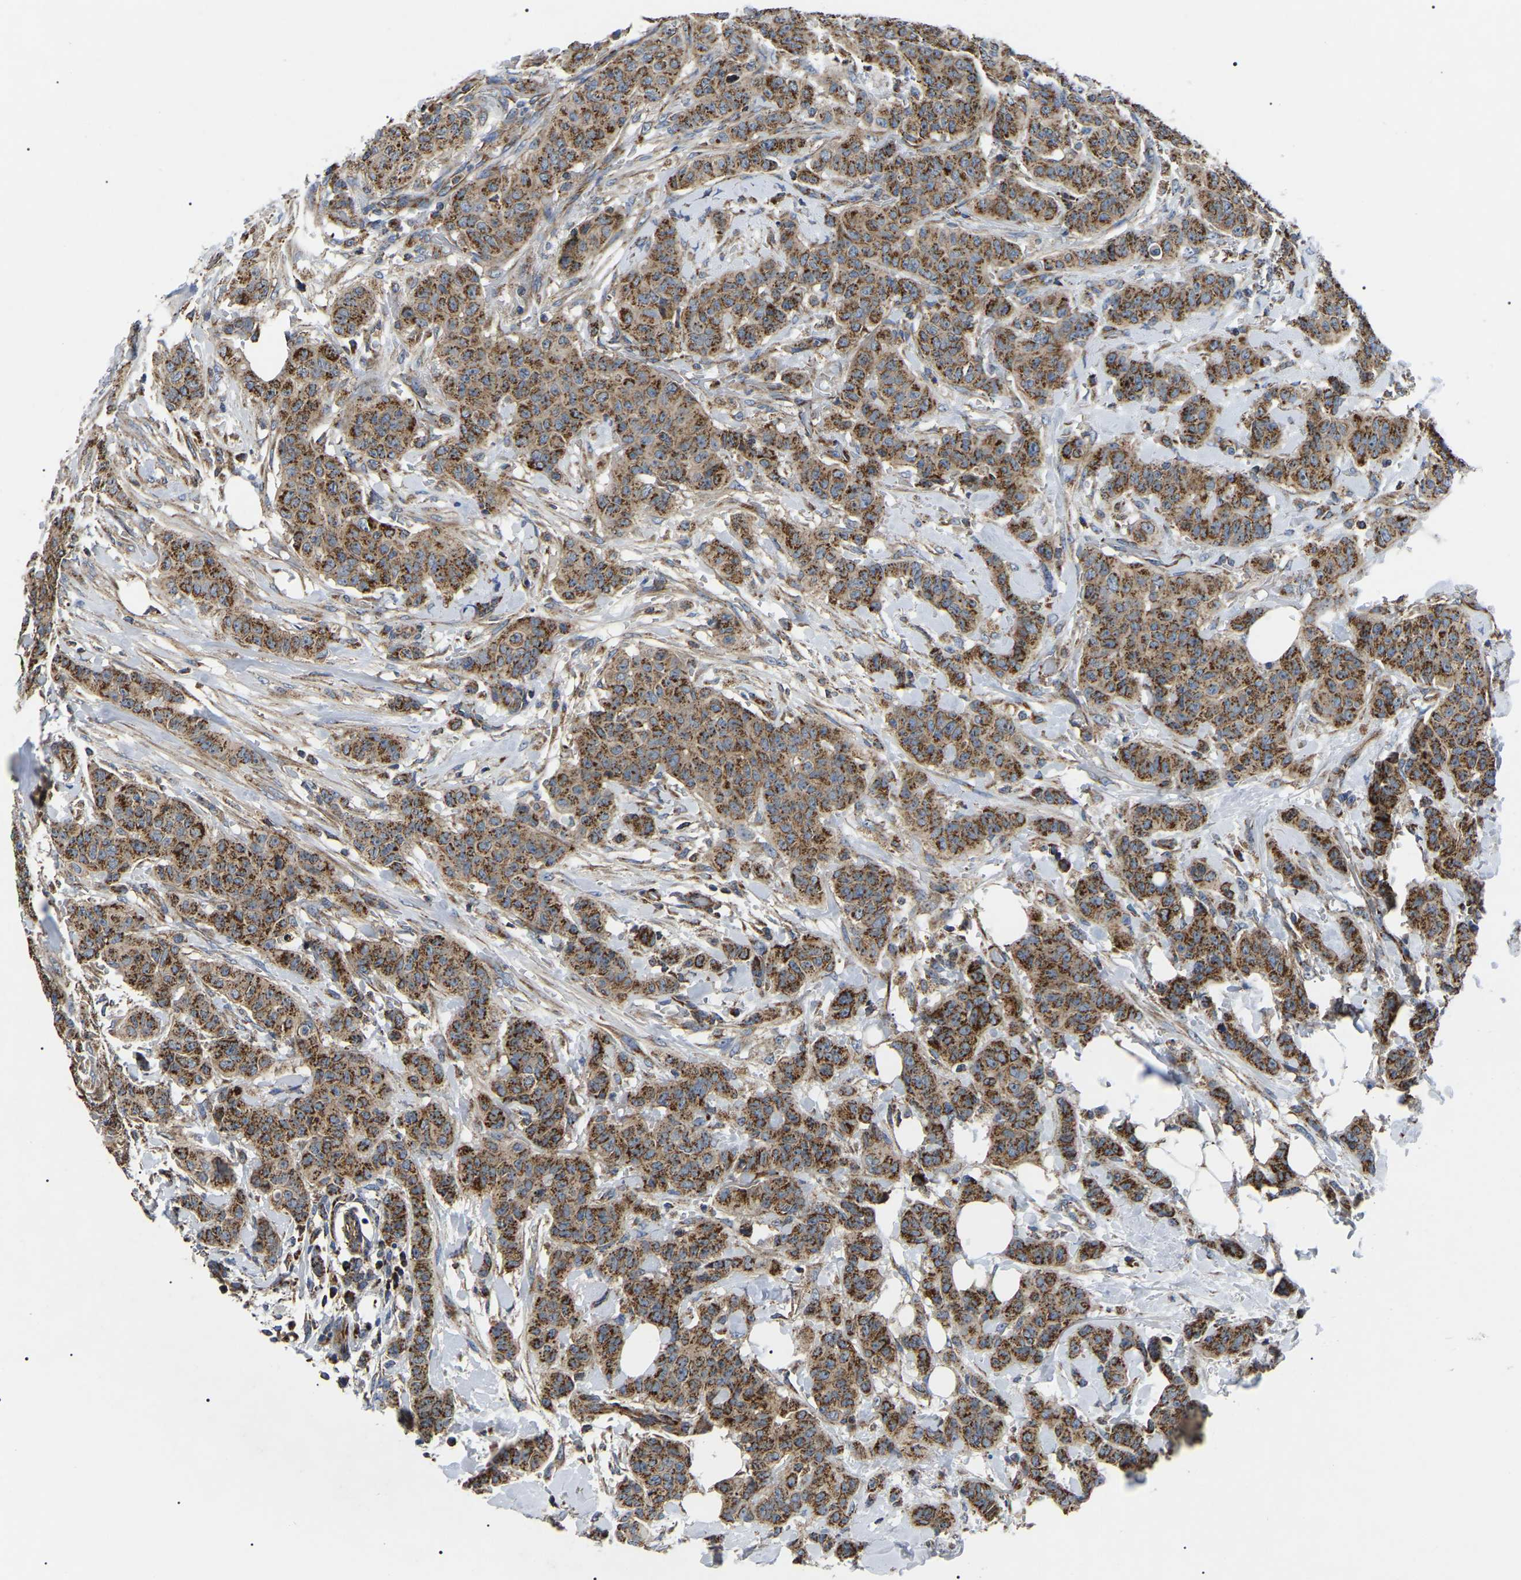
{"staining": {"intensity": "strong", "quantity": ">75%", "location": "cytoplasmic/membranous"}, "tissue": "breast cancer", "cell_type": "Tumor cells", "image_type": "cancer", "snomed": [{"axis": "morphology", "description": "Normal tissue, NOS"}, {"axis": "morphology", "description": "Duct carcinoma"}, {"axis": "topography", "description": "Breast"}], "caption": "Intraductal carcinoma (breast) tissue reveals strong cytoplasmic/membranous staining in about >75% of tumor cells", "gene": "PPM1E", "patient": {"sex": "female", "age": 40}}